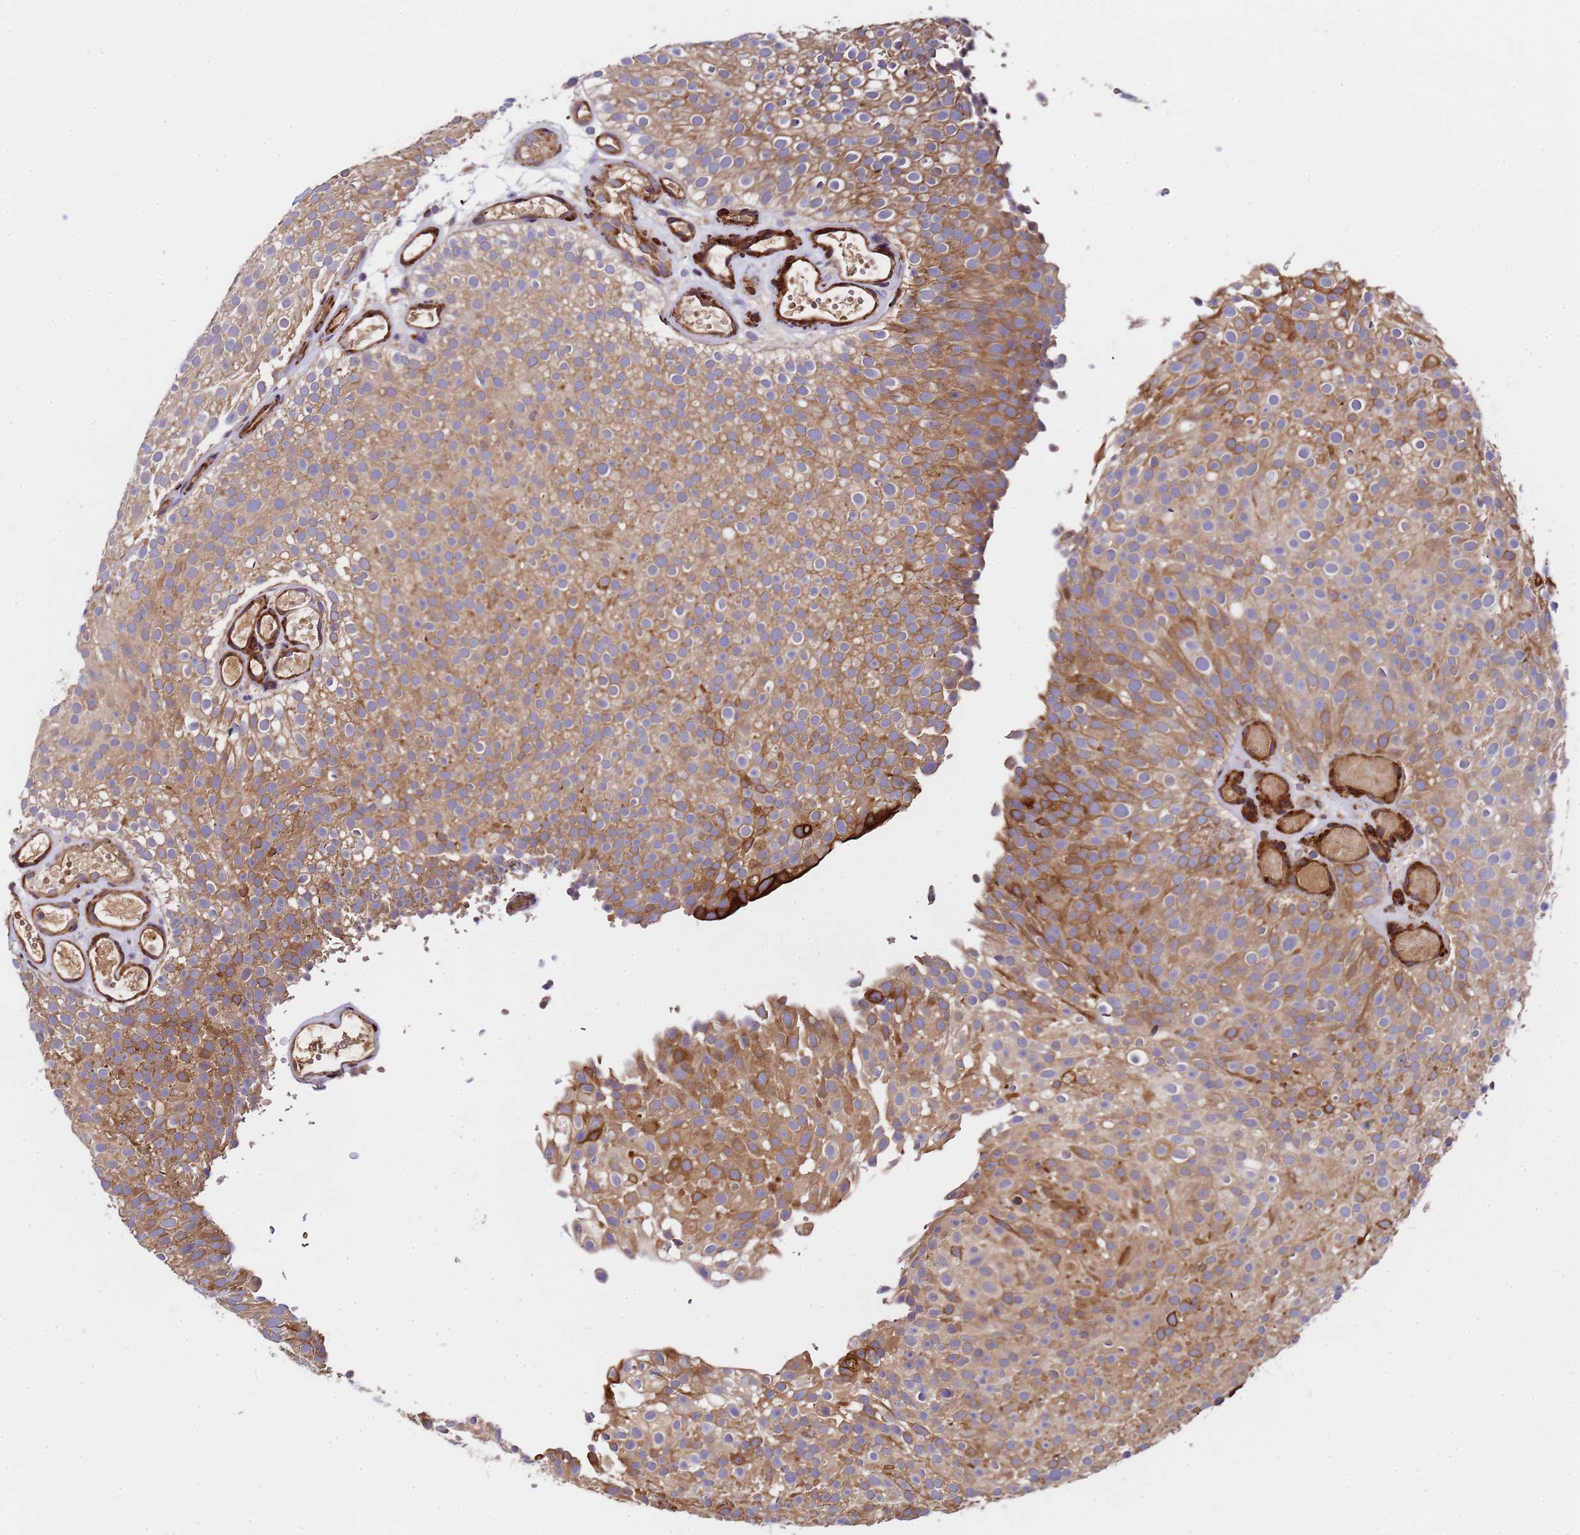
{"staining": {"intensity": "moderate", "quantity": ">75%", "location": "cytoplasmic/membranous"}, "tissue": "urothelial cancer", "cell_type": "Tumor cells", "image_type": "cancer", "snomed": [{"axis": "morphology", "description": "Urothelial carcinoma, Low grade"}, {"axis": "topography", "description": "Urinary bladder"}], "caption": "Moderate cytoplasmic/membranous protein staining is appreciated in approximately >75% of tumor cells in urothelial carcinoma (low-grade).", "gene": "MOCS1", "patient": {"sex": "male", "age": 78}}